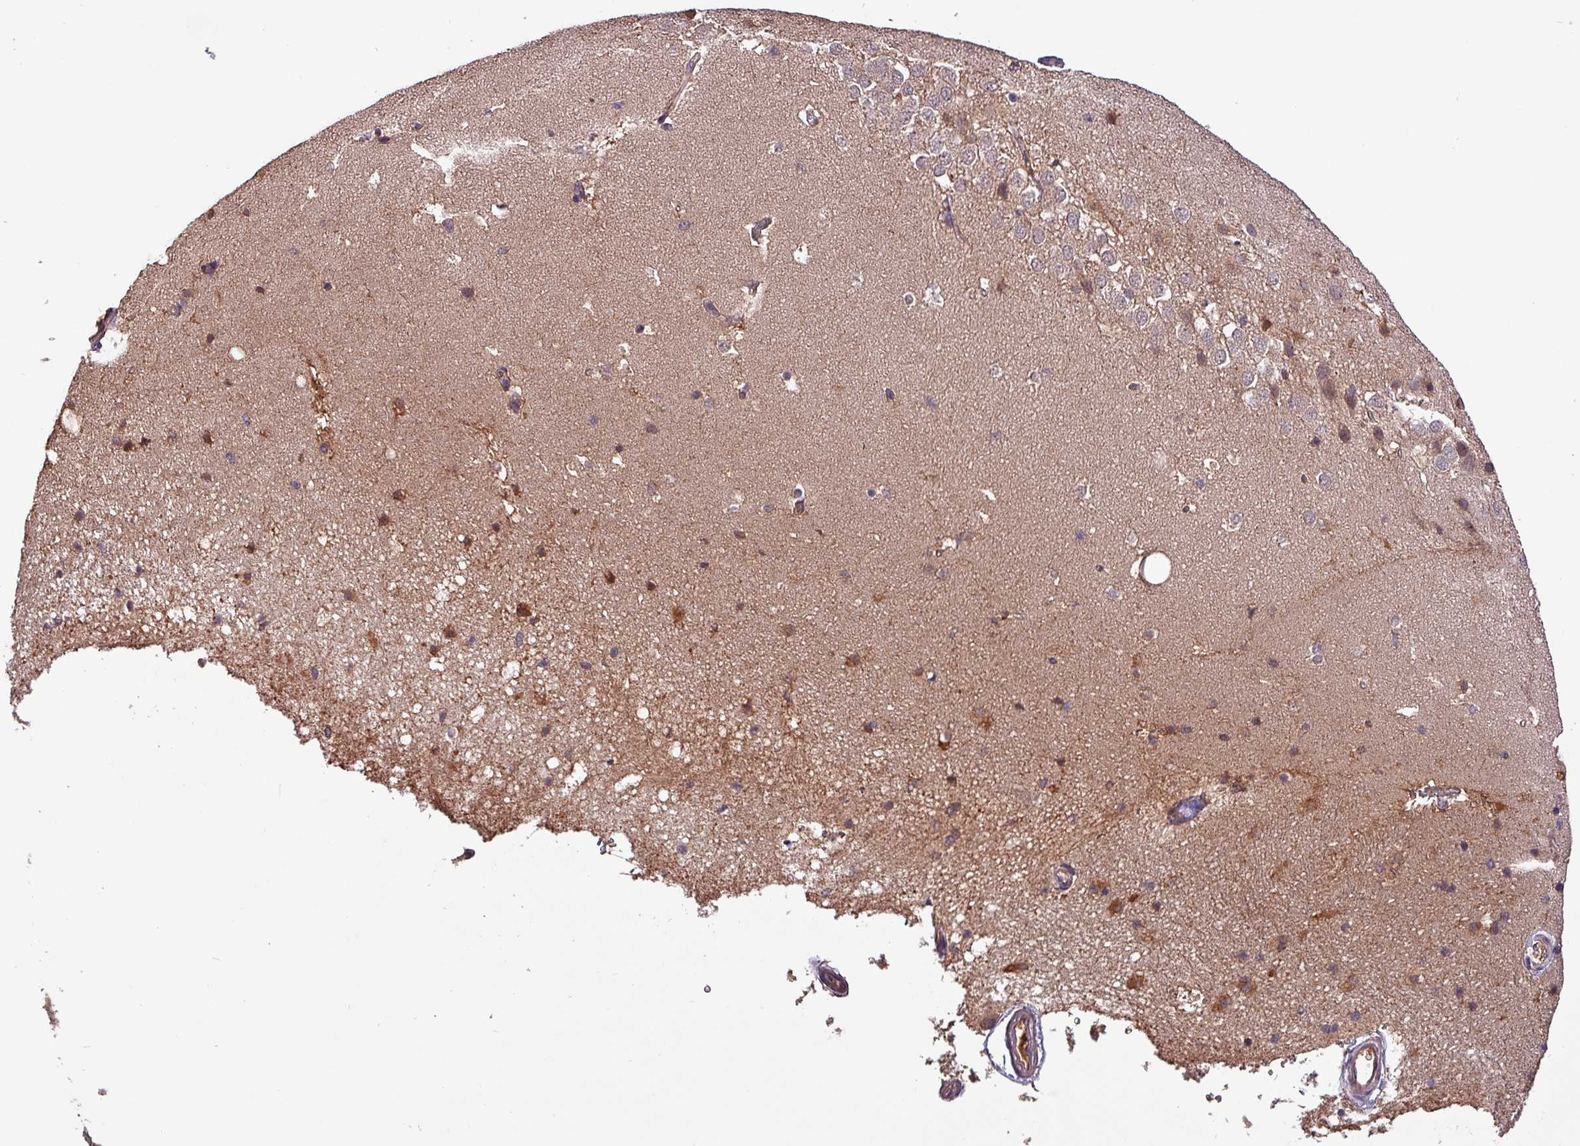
{"staining": {"intensity": "negative", "quantity": "none", "location": "none"}, "tissue": "hippocampus", "cell_type": "Glial cells", "image_type": "normal", "snomed": [{"axis": "morphology", "description": "Normal tissue, NOS"}, {"axis": "topography", "description": "Hippocampus"}], "caption": "This is a image of IHC staining of benign hippocampus, which shows no positivity in glial cells. Brightfield microscopy of IHC stained with DAB (3,3'-diaminobenzidine) (brown) and hematoxylin (blue), captured at high magnification.", "gene": "PAFAH1B2", "patient": {"sex": "male", "age": 37}}